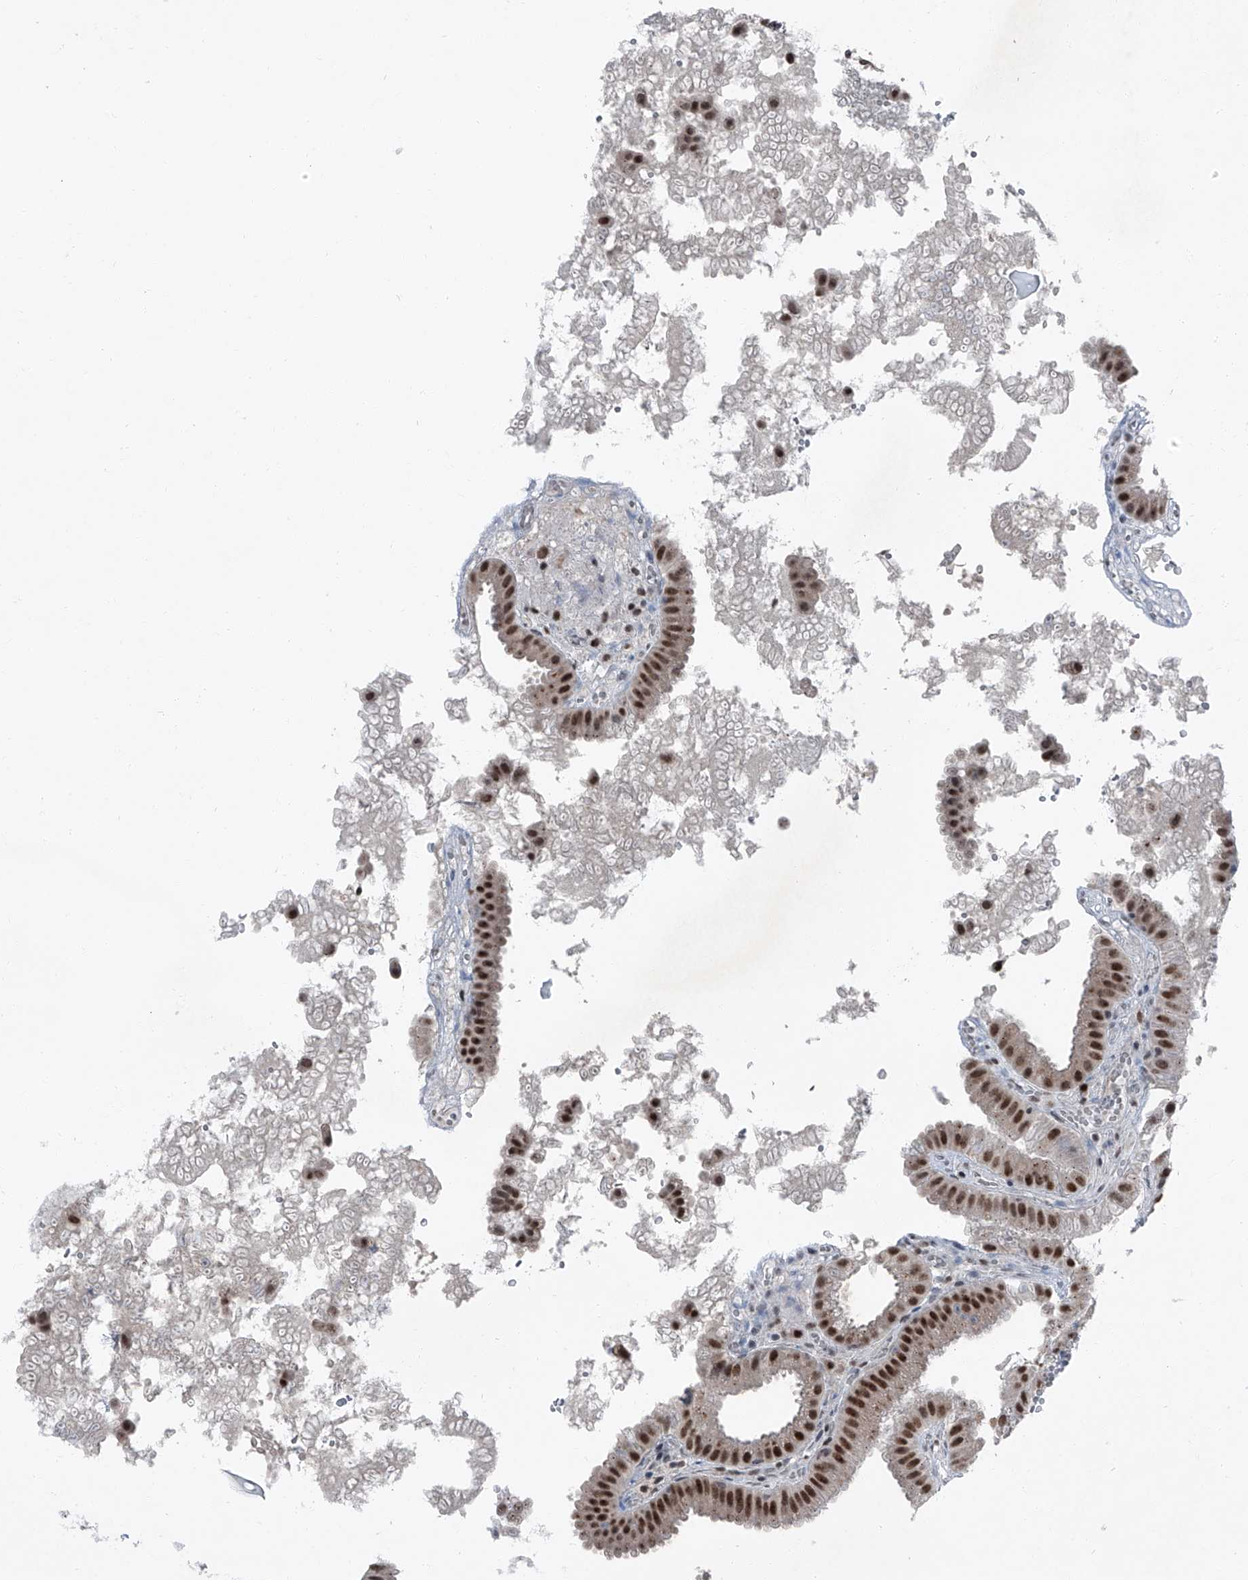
{"staining": {"intensity": "moderate", "quantity": ">75%", "location": "nuclear"}, "tissue": "gallbladder", "cell_type": "Glandular cells", "image_type": "normal", "snomed": [{"axis": "morphology", "description": "Normal tissue, NOS"}, {"axis": "topography", "description": "Gallbladder"}], "caption": "Protein analysis of normal gallbladder shows moderate nuclear positivity in approximately >75% of glandular cells.", "gene": "BMI1", "patient": {"sex": "female", "age": 30}}